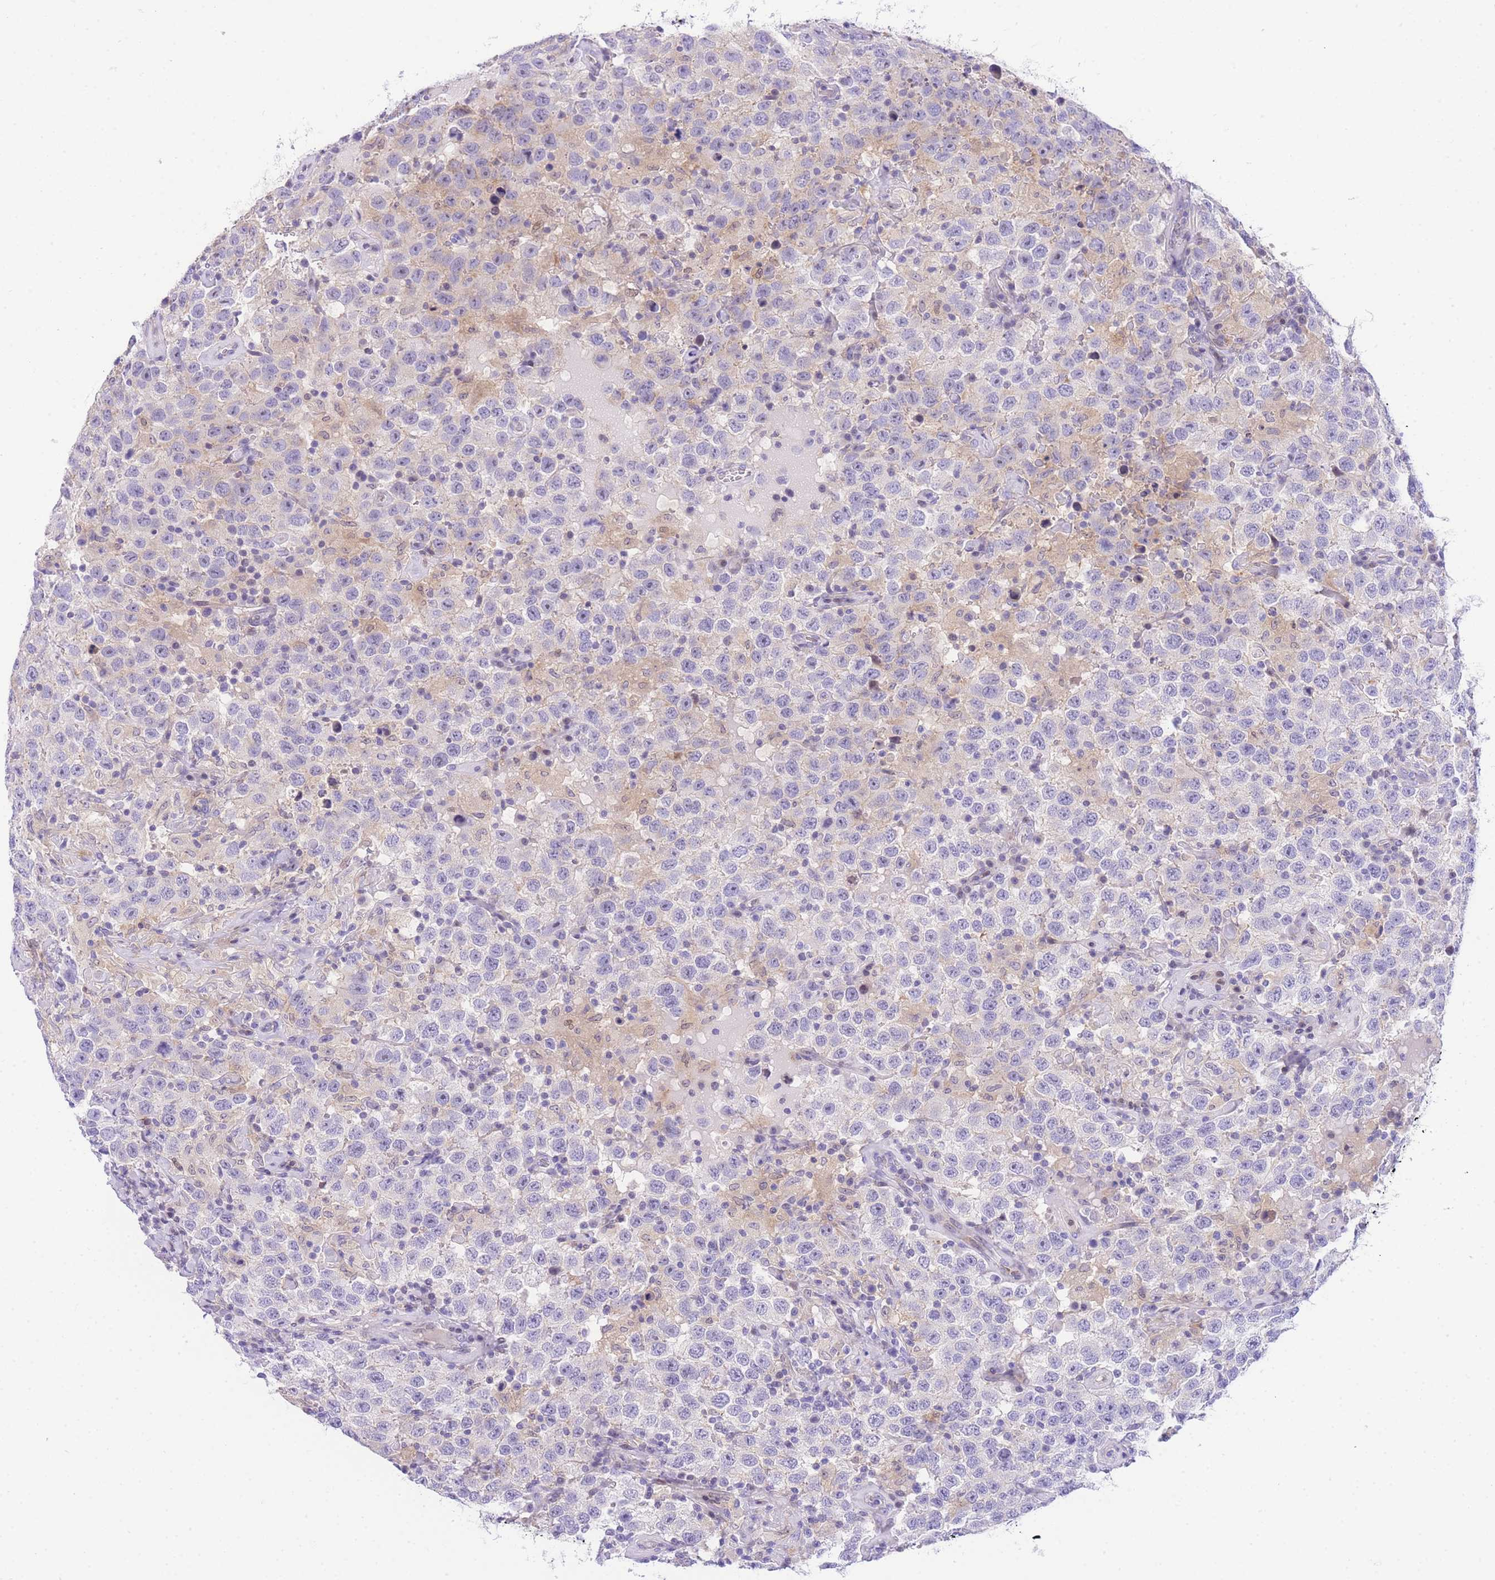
{"staining": {"intensity": "negative", "quantity": "none", "location": "none"}, "tissue": "testis cancer", "cell_type": "Tumor cells", "image_type": "cancer", "snomed": [{"axis": "morphology", "description": "Seminoma, NOS"}, {"axis": "topography", "description": "Testis"}], "caption": "DAB immunohistochemical staining of testis seminoma exhibits no significant expression in tumor cells.", "gene": "TIFAB", "patient": {"sex": "male", "age": 41}}